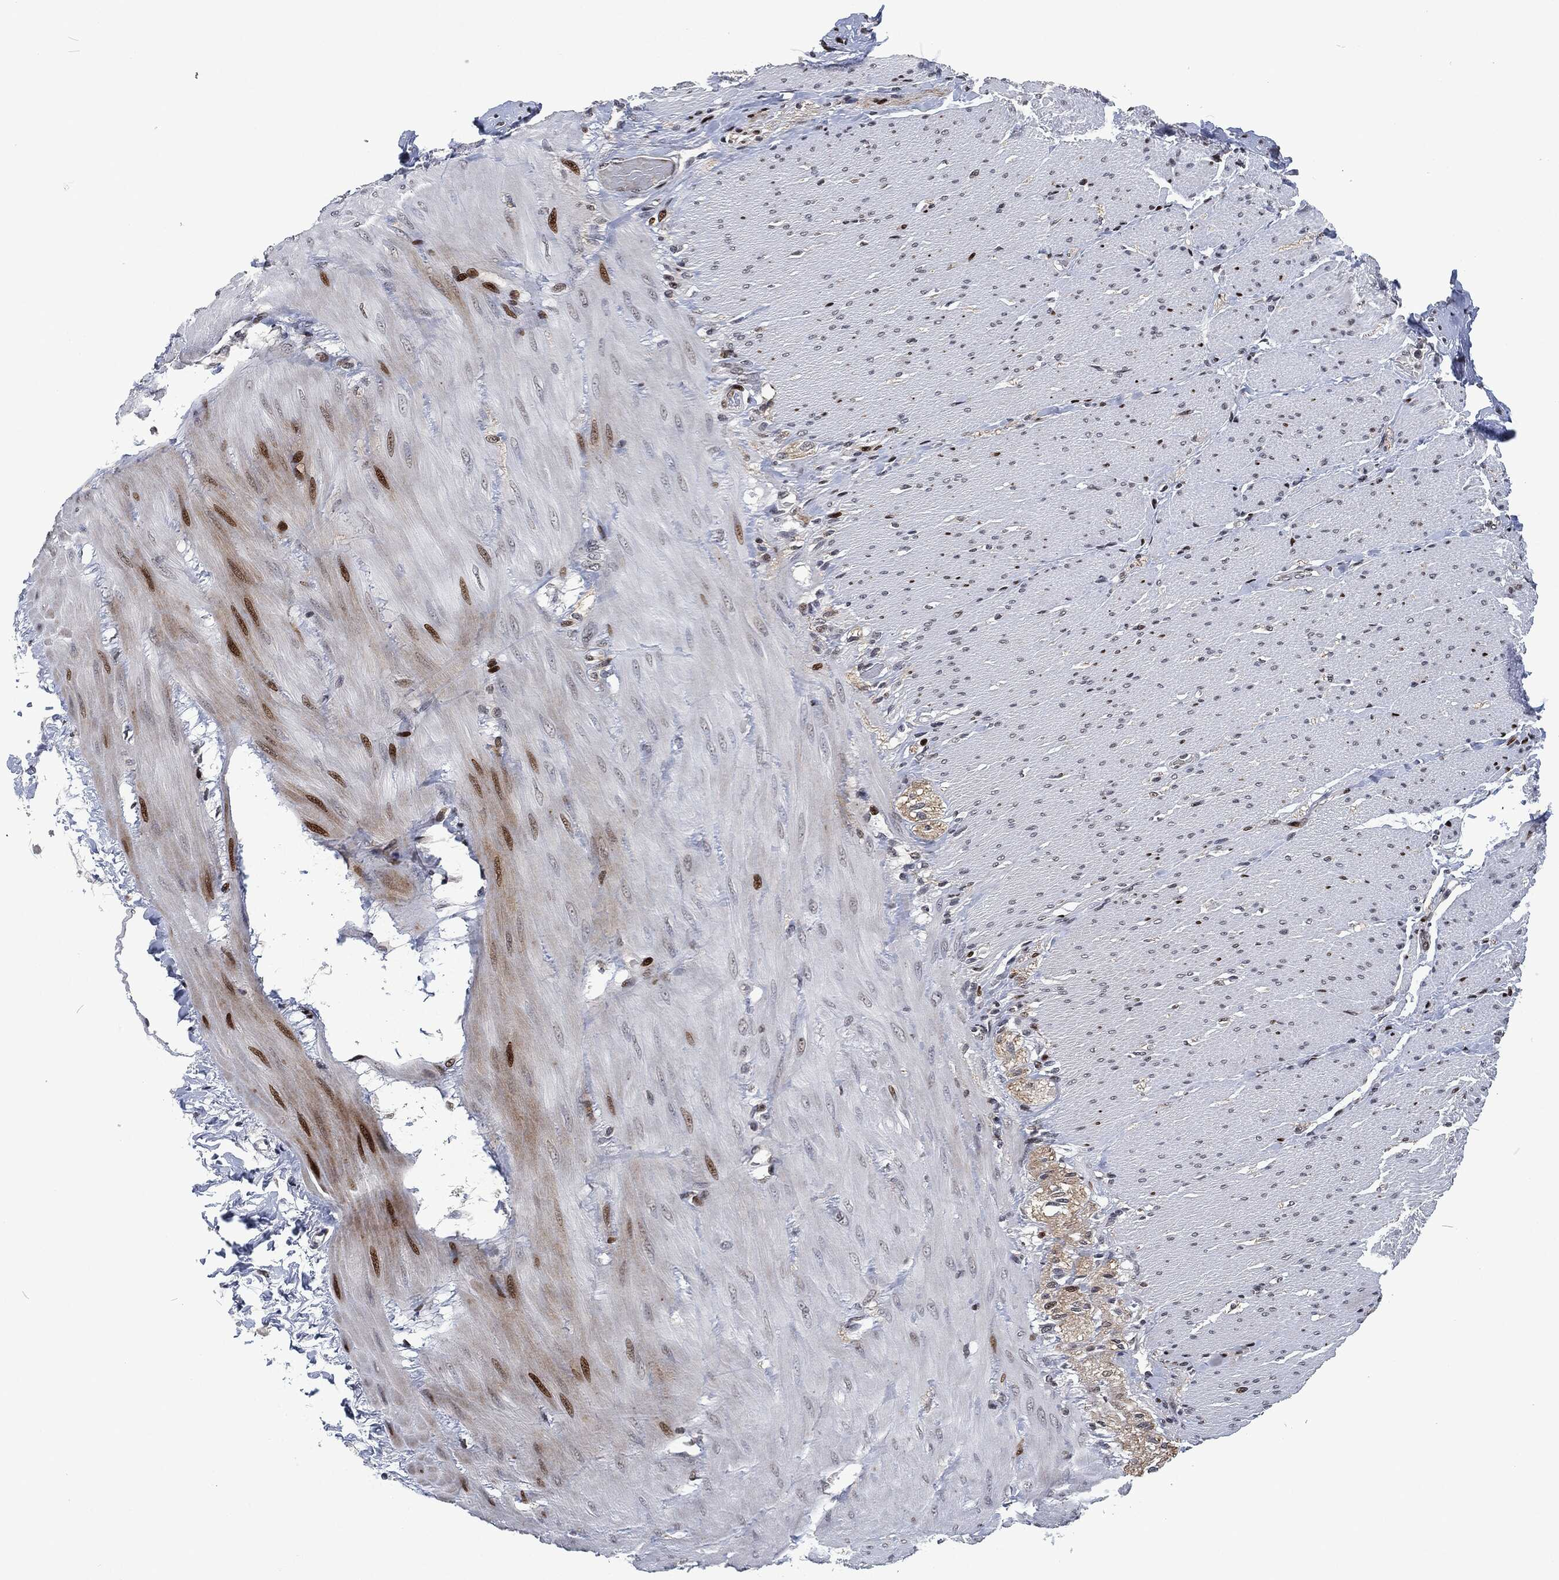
{"staining": {"intensity": "moderate", "quantity": "<25%", "location": "nuclear"}, "tissue": "soft tissue", "cell_type": "Fibroblasts", "image_type": "normal", "snomed": [{"axis": "morphology", "description": "Normal tissue, NOS"}, {"axis": "topography", "description": "Smooth muscle"}, {"axis": "topography", "description": "Duodenum"}, {"axis": "topography", "description": "Peripheral nerve tissue"}], "caption": "Immunohistochemical staining of normal human soft tissue displays moderate nuclear protein staining in about <25% of fibroblasts.", "gene": "EGFR", "patient": {"sex": "female", "age": 61}}